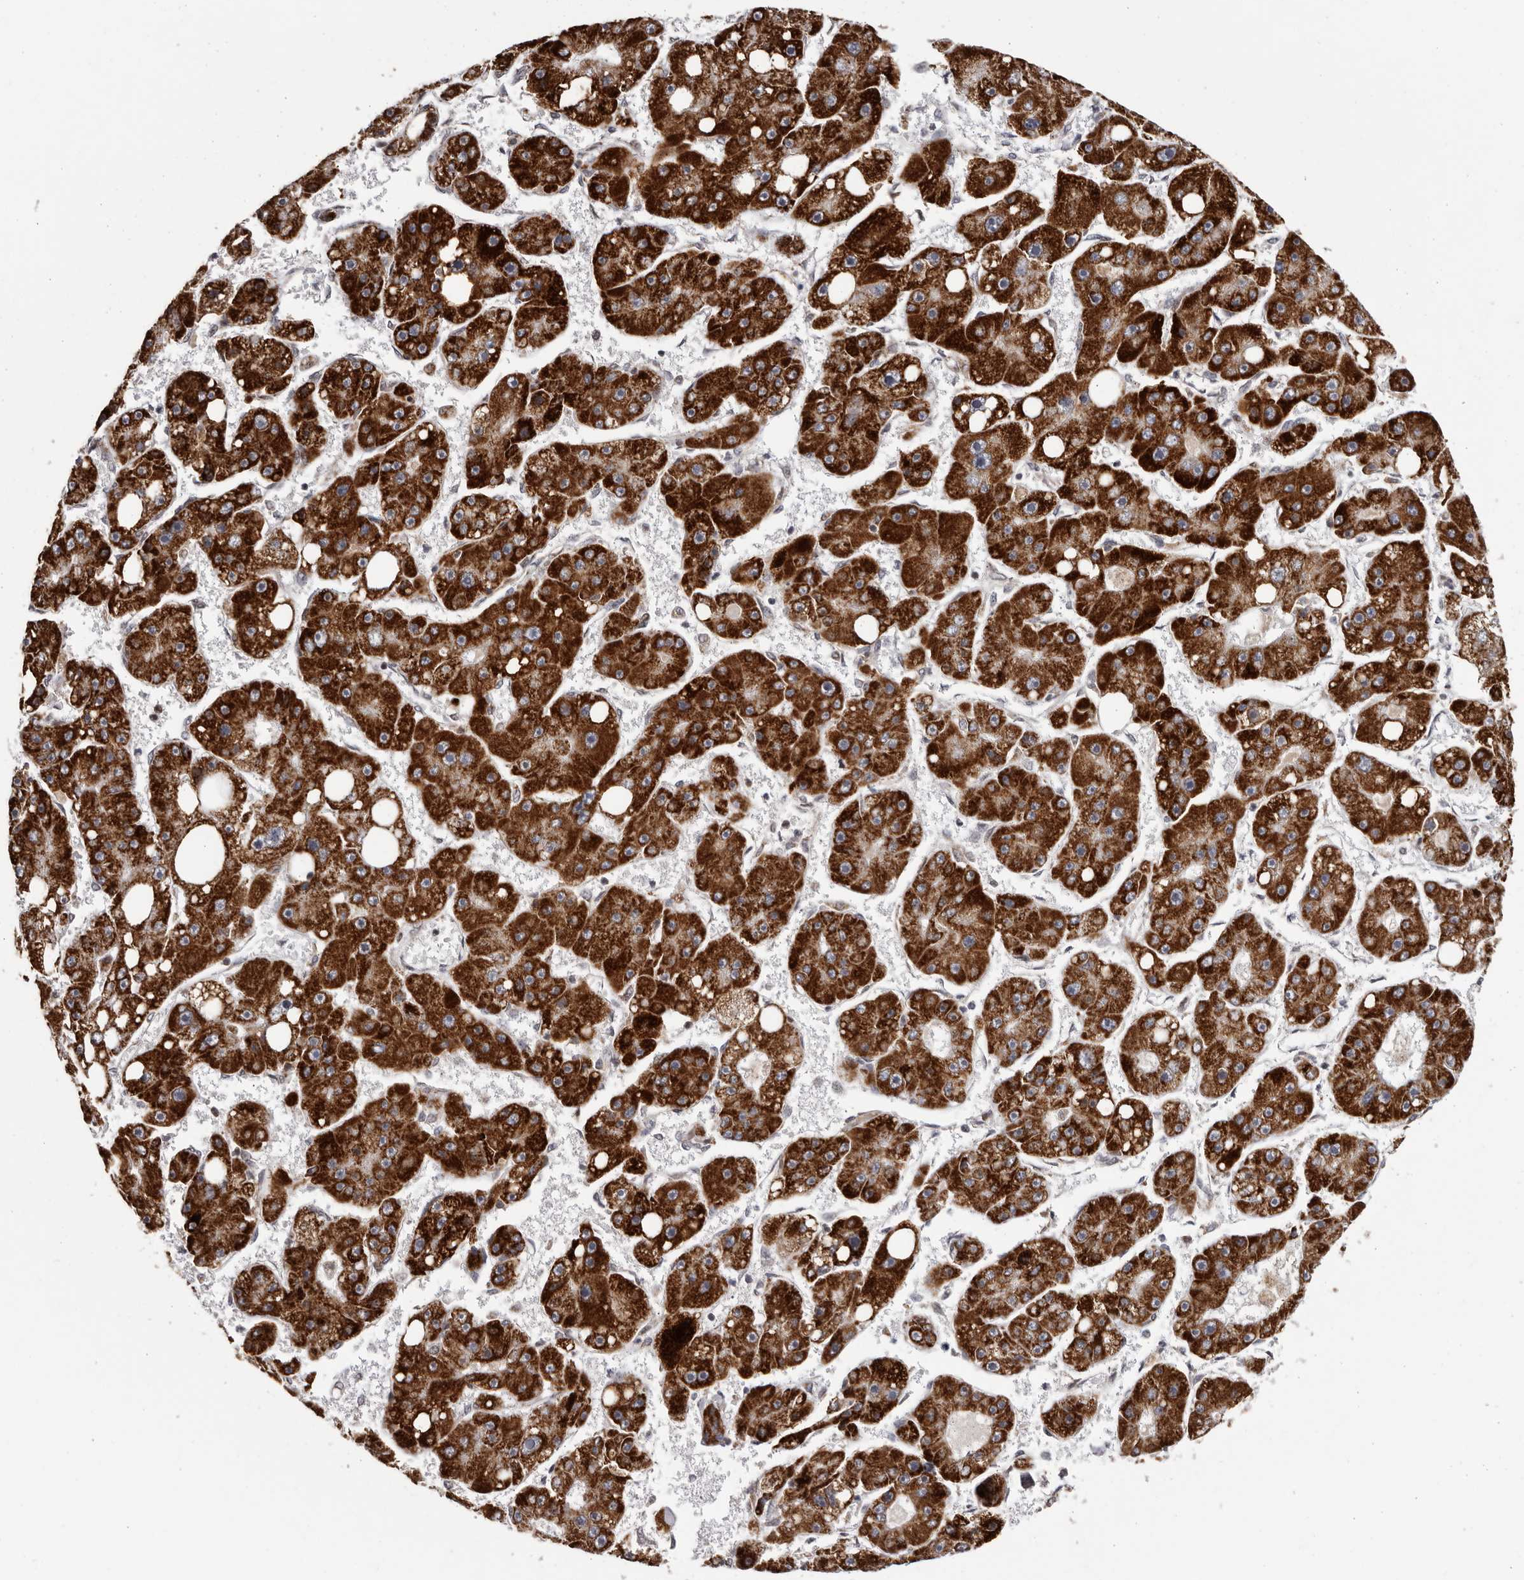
{"staining": {"intensity": "strong", "quantity": ">75%", "location": "cytoplasmic/membranous"}, "tissue": "liver cancer", "cell_type": "Tumor cells", "image_type": "cancer", "snomed": [{"axis": "morphology", "description": "Carcinoma, Hepatocellular, NOS"}, {"axis": "topography", "description": "Liver"}], "caption": "IHC micrograph of neoplastic tissue: human hepatocellular carcinoma (liver) stained using IHC shows high levels of strong protein expression localized specifically in the cytoplasmic/membranous of tumor cells, appearing as a cytoplasmic/membranous brown color.", "gene": "C17orf99", "patient": {"sex": "female", "age": 61}}